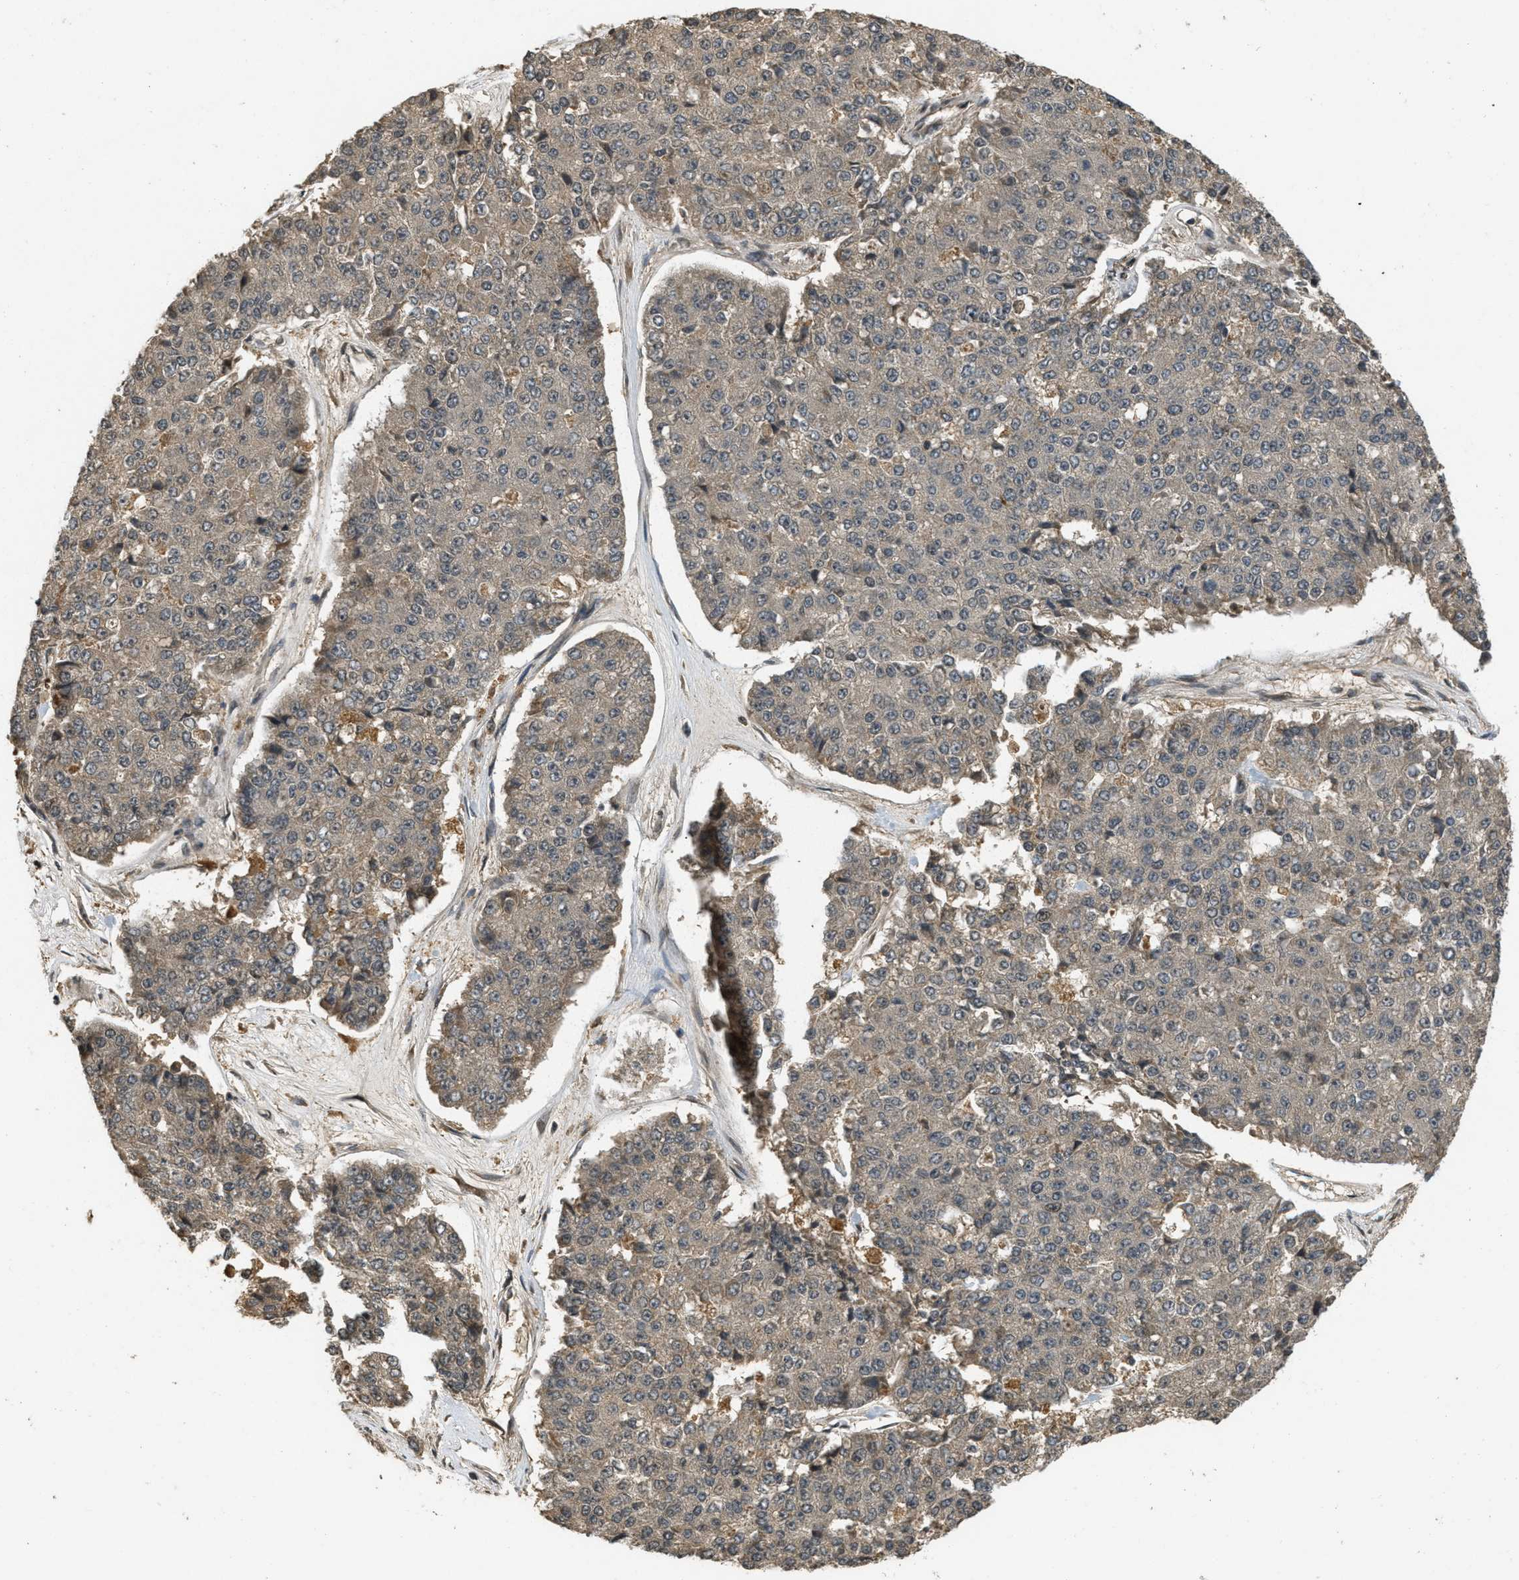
{"staining": {"intensity": "weak", "quantity": ">75%", "location": "cytoplasmic/membranous"}, "tissue": "pancreatic cancer", "cell_type": "Tumor cells", "image_type": "cancer", "snomed": [{"axis": "morphology", "description": "Adenocarcinoma, NOS"}, {"axis": "topography", "description": "Pancreas"}], "caption": "A low amount of weak cytoplasmic/membranous expression is present in about >75% of tumor cells in pancreatic cancer (adenocarcinoma) tissue.", "gene": "ATG7", "patient": {"sex": "male", "age": 50}}